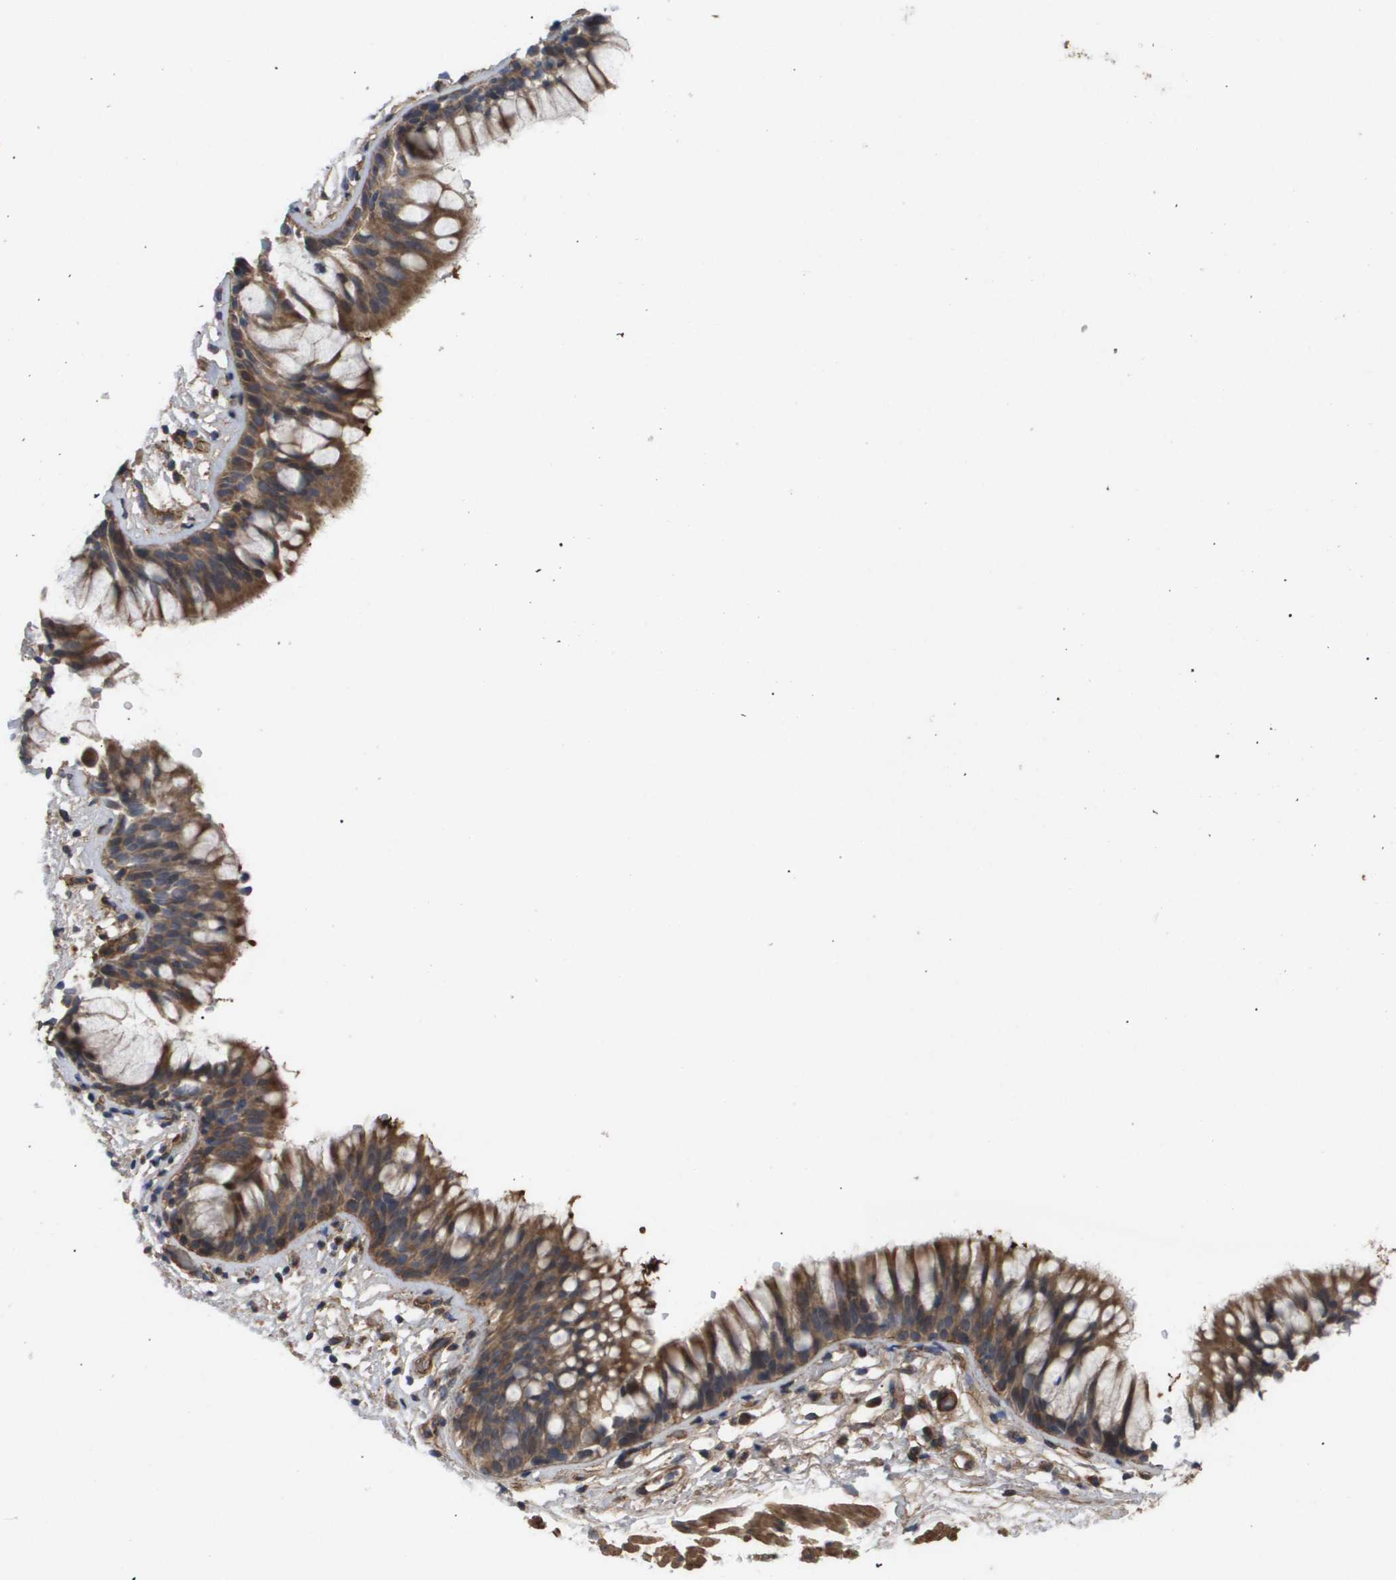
{"staining": {"intensity": "moderate", "quantity": ">75%", "location": "cytoplasmic/membranous"}, "tissue": "bronchus", "cell_type": "Respiratory epithelial cells", "image_type": "normal", "snomed": [{"axis": "morphology", "description": "Normal tissue, NOS"}, {"axis": "morphology", "description": "Inflammation, NOS"}, {"axis": "topography", "description": "Cartilage tissue"}, {"axis": "topography", "description": "Bronchus"}], "caption": "The immunohistochemical stain highlights moderate cytoplasmic/membranous staining in respiratory epithelial cells of normal bronchus.", "gene": "TNS1", "patient": {"sex": "male", "age": 77}}